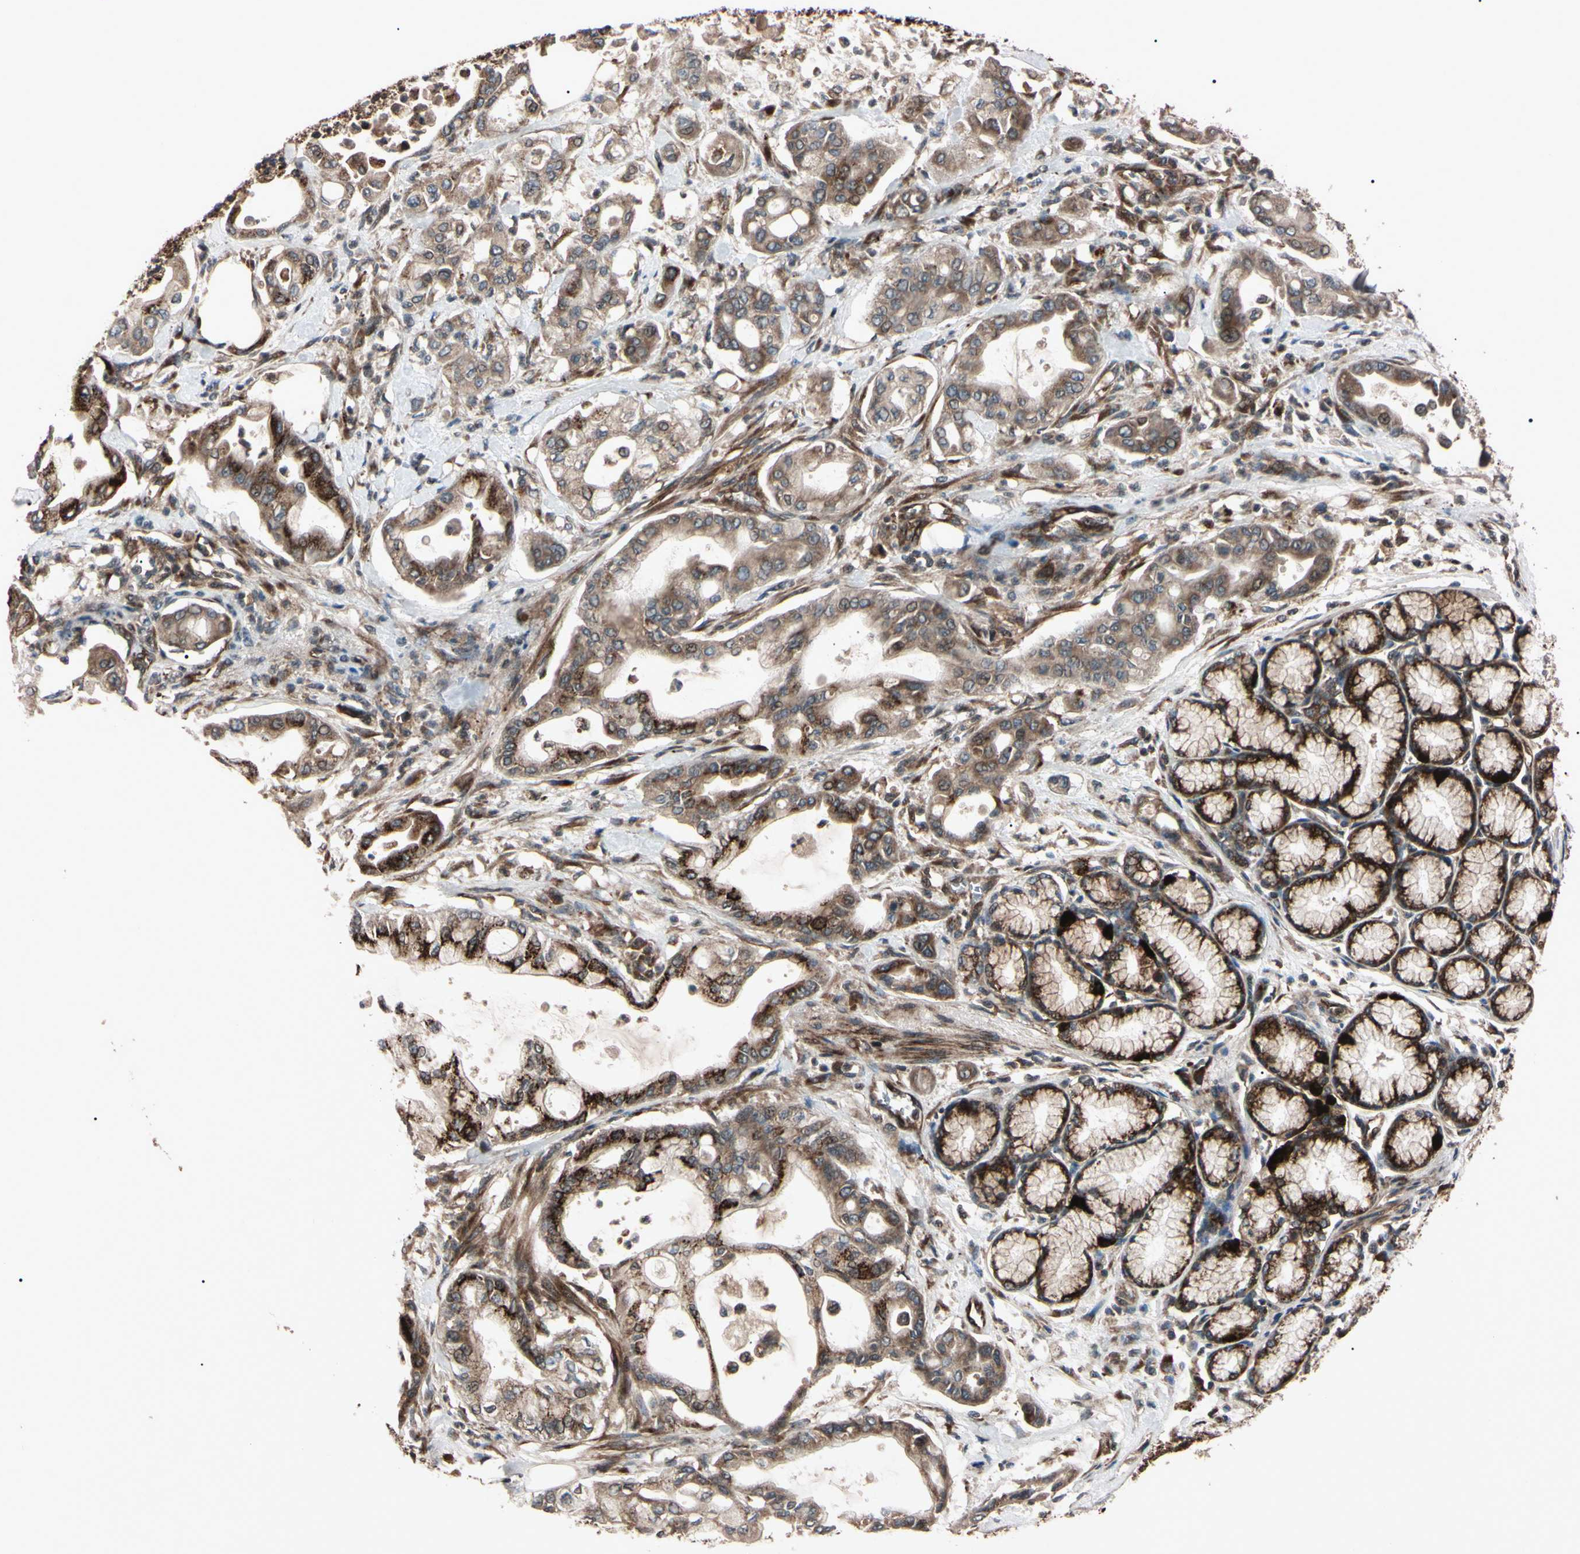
{"staining": {"intensity": "moderate", "quantity": ">75%", "location": "cytoplasmic/membranous"}, "tissue": "pancreatic cancer", "cell_type": "Tumor cells", "image_type": "cancer", "snomed": [{"axis": "morphology", "description": "Adenocarcinoma, NOS"}, {"axis": "morphology", "description": "Adenocarcinoma, metastatic, NOS"}, {"axis": "topography", "description": "Lymph node"}, {"axis": "topography", "description": "Pancreas"}, {"axis": "topography", "description": "Duodenum"}], "caption": "The immunohistochemical stain shows moderate cytoplasmic/membranous positivity in tumor cells of pancreatic metastatic adenocarcinoma tissue.", "gene": "GUCY1B1", "patient": {"sex": "female", "age": 64}}